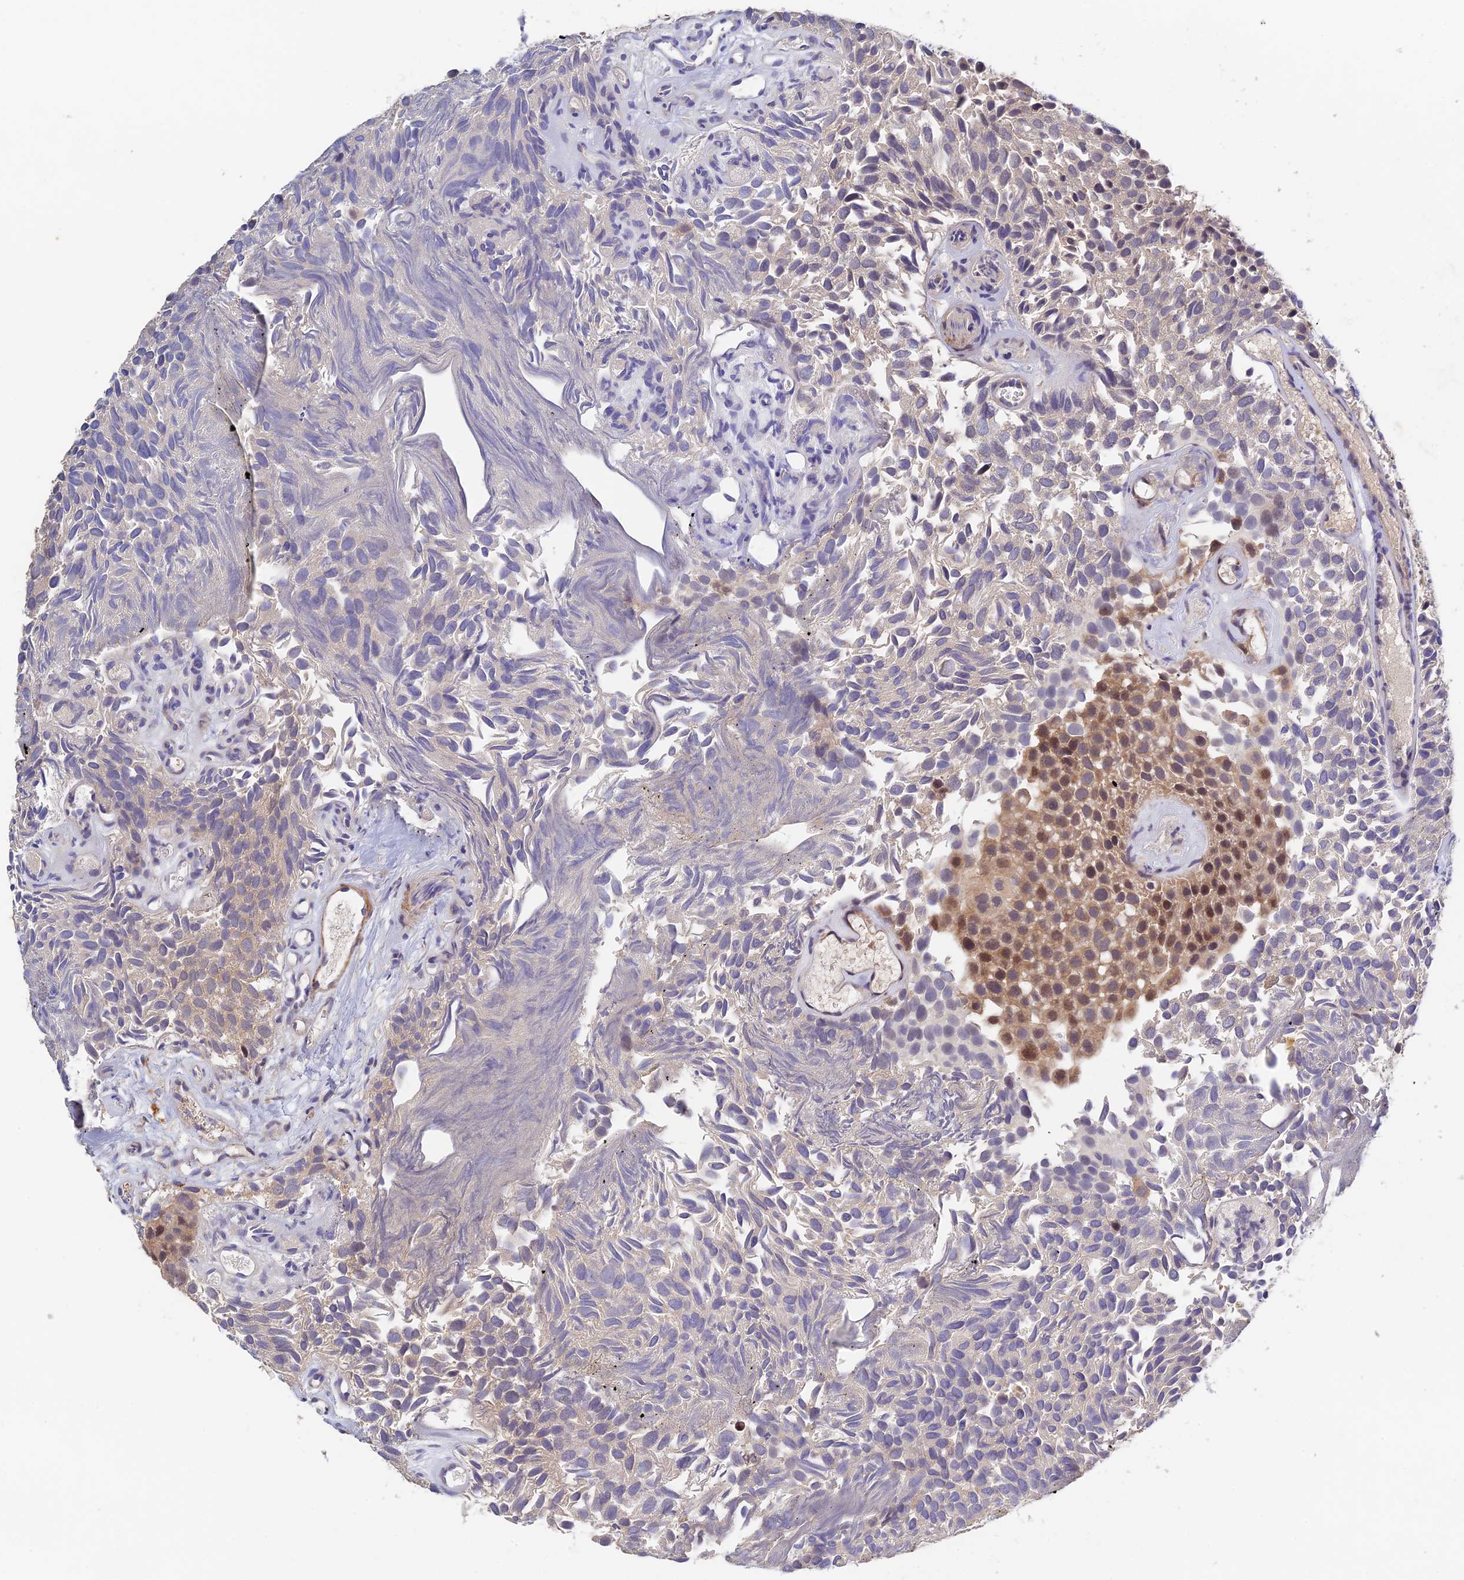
{"staining": {"intensity": "moderate", "quantity": "<25%", "location": "cytoplasmic/membranous,nuclear"}, "tissue": "urothelial cancer", "cell_type": "Tumor cells", "image_type": "cancer", "snomed": [{"axis": "morphology", "description": "Urothelial carcinoma, Low grade"}, {"axis": "topography", "description": "Urinary bladder"}], "caption": "A histopathology image of low-grade urothelial carcinoma stained for a protein reveals moderate cytoplasmic/membranous and nuclear brown staining in tumor cells.", "gene": "CWH43", "patient": {"sex": "male", "age": 89}}